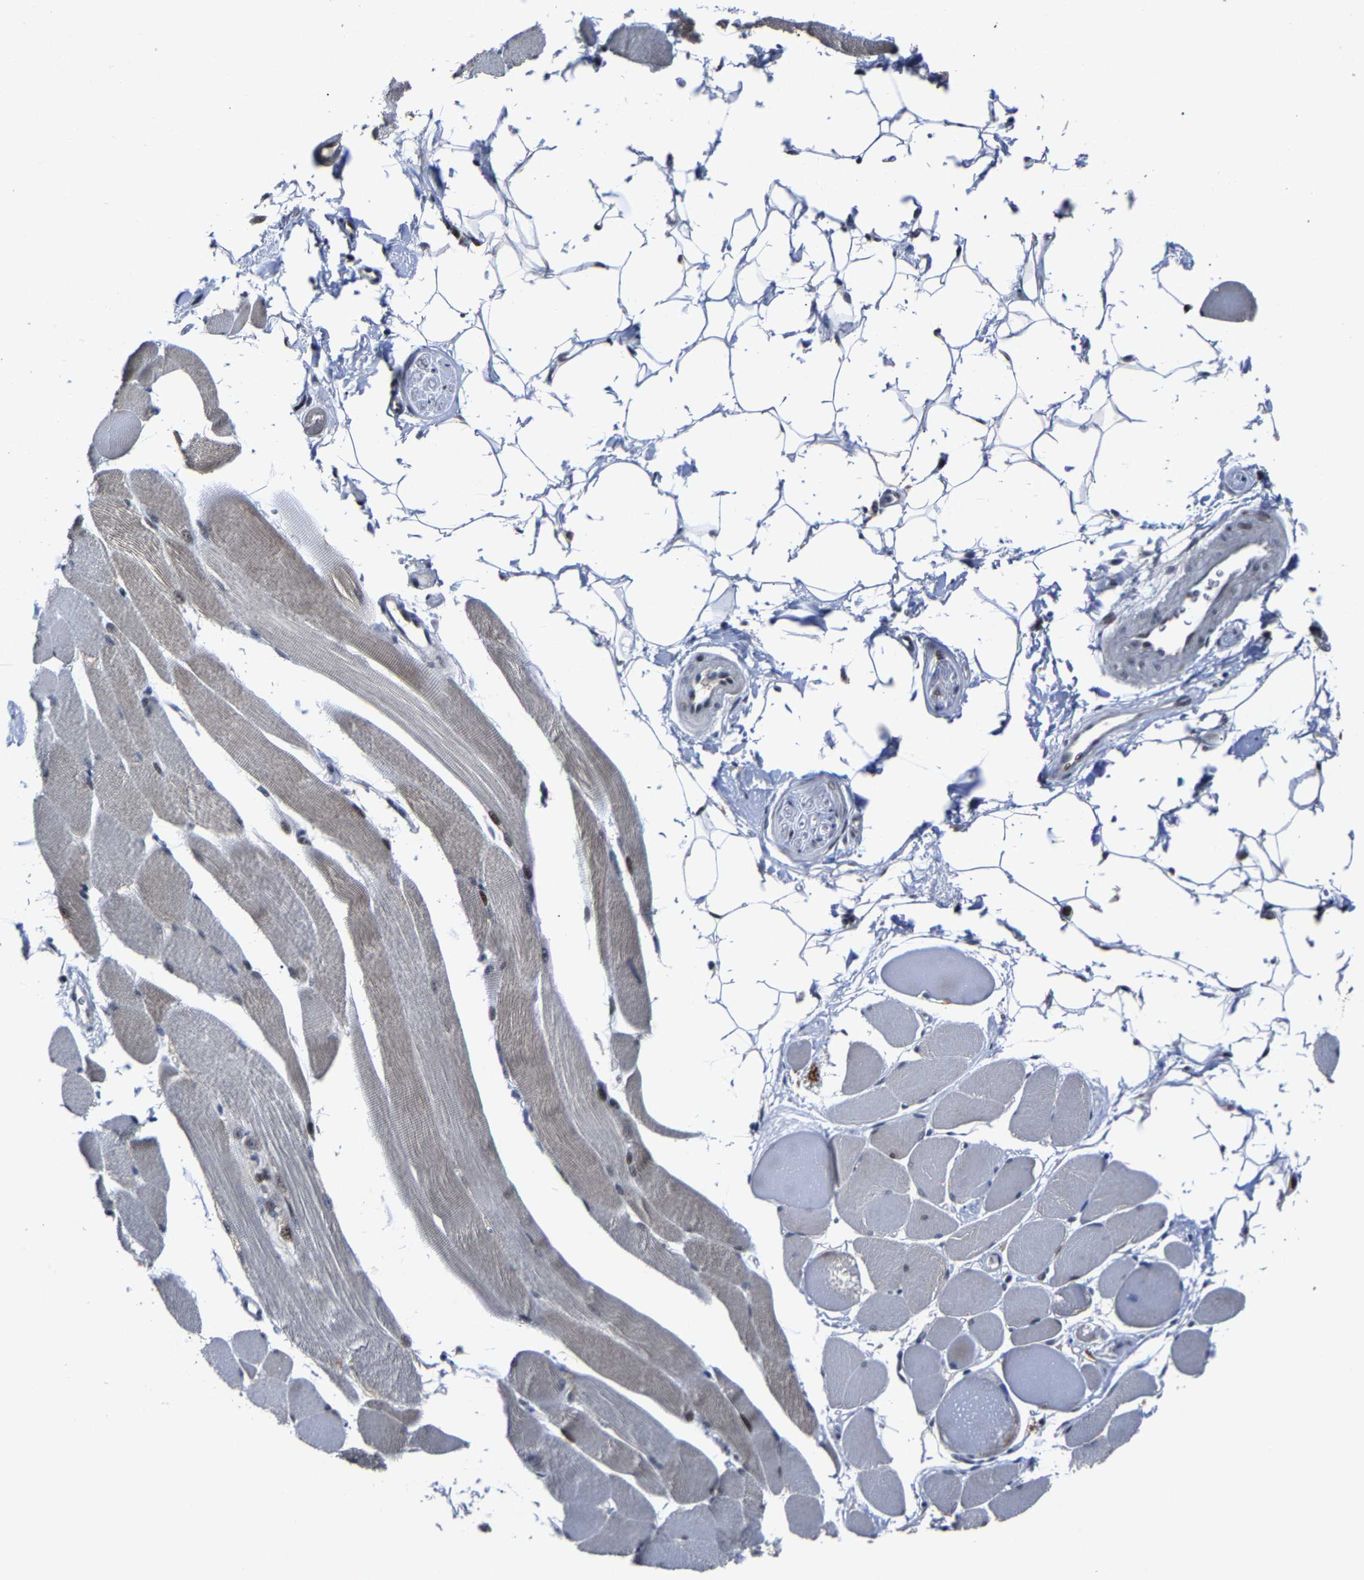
{"staining": {"intensity": "moderate", "quantity": ">75%", "location": "nuclear"}, "tissue": "skeletal muscle", "cell_type": "Myocytes", "image_type": "normal", "snomed": [{"axis": "morphology", "description": "Normal tissue, NOS"}, {"axis": "topography", "description": "Skeletal muscle"}, {"axis": "topography", "description": "Peripheral nerve tissue"}], "caption": "Immunohistochemical staining of unremarkable human skeletal muscle exhibits medium levels of moderate nuclear expression in about >75% of myocytes. The staining was performed using DAB (3,3'-diaminobenzidine), with brown indicating positive protein expression. Nuclei are stained blue with hematoxylin.", "gene": "LSM8", "patient": {"sex": "female", "age": 84}}